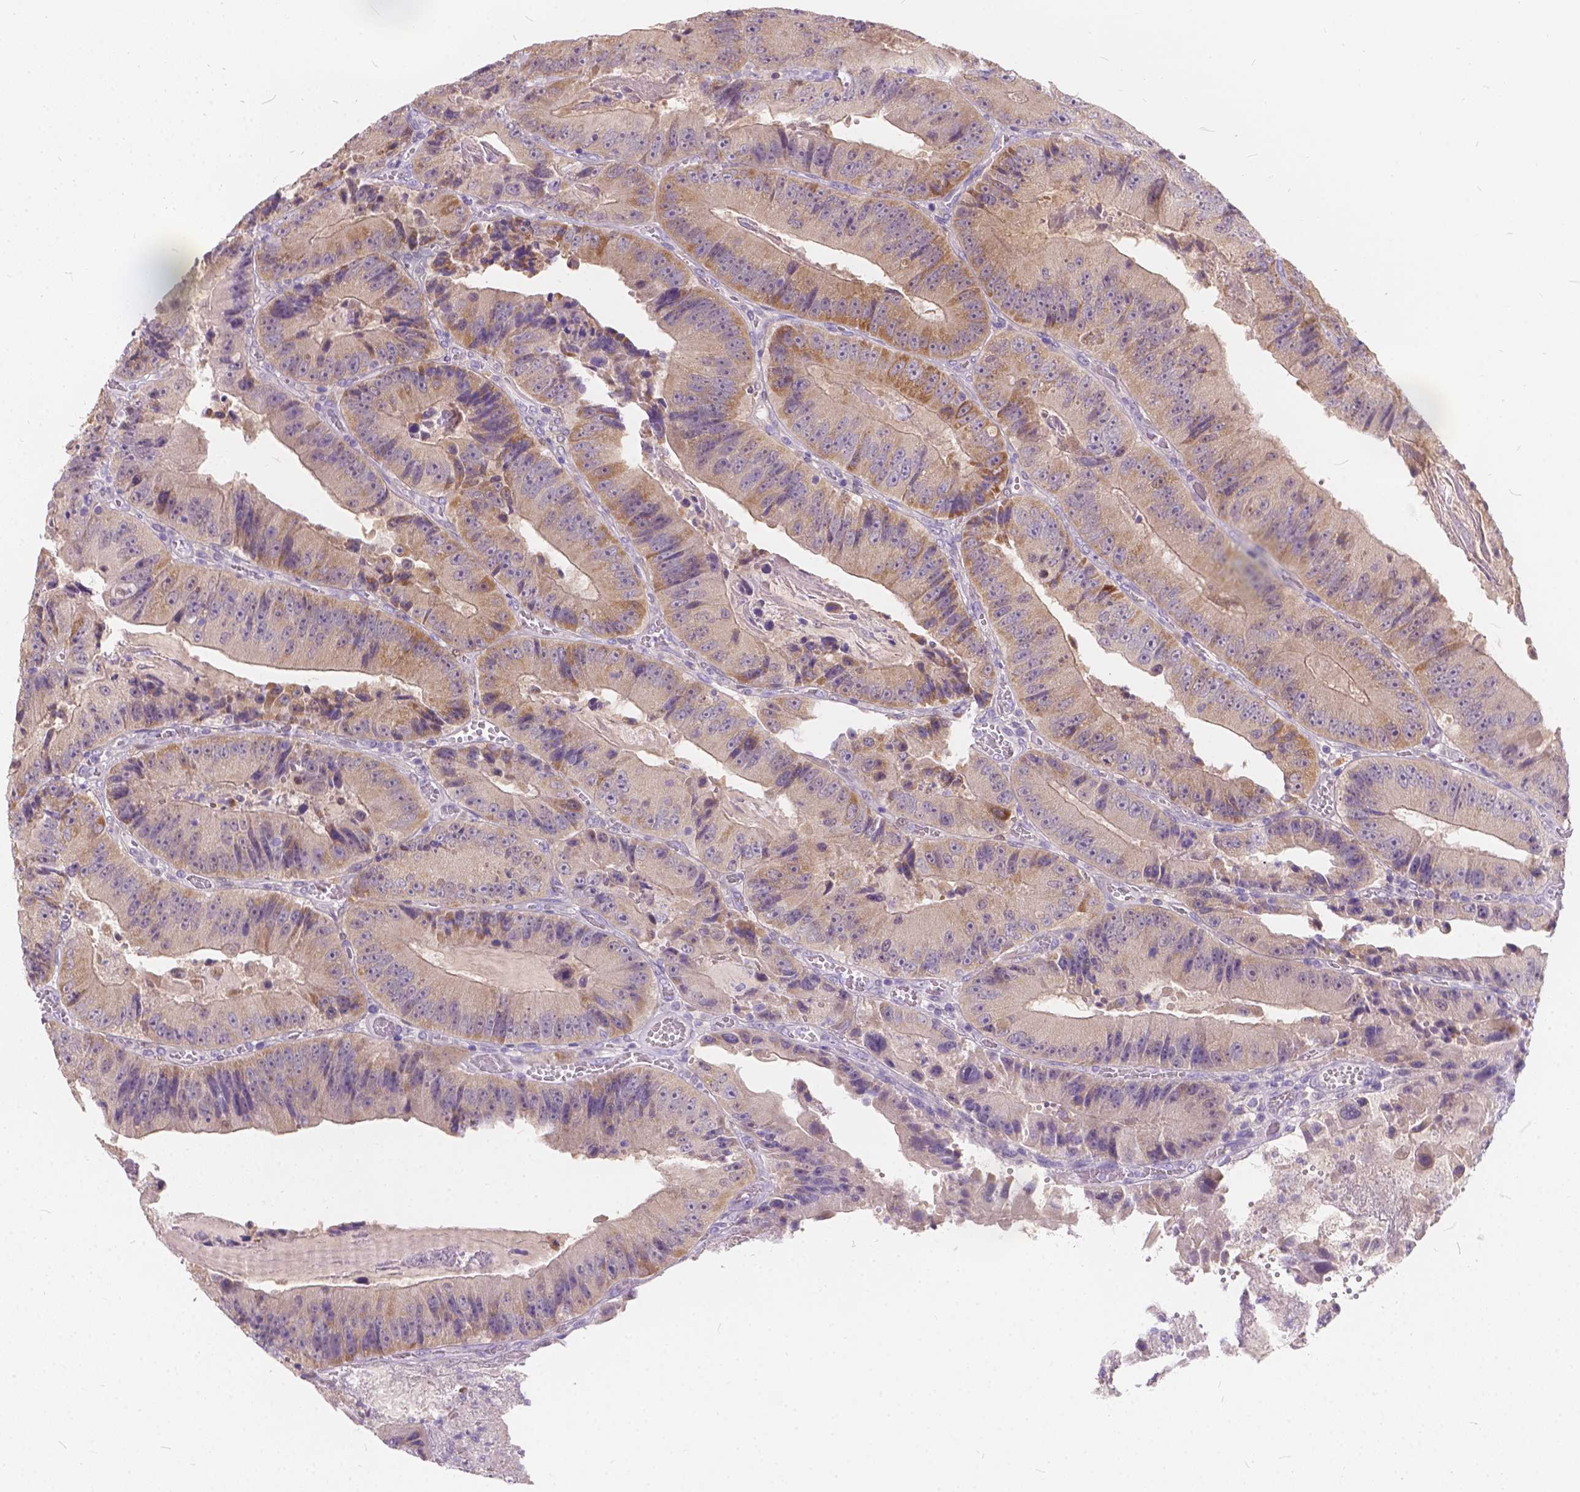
{"staining": {"intensity": "moderate", "quantity": "<25%", "location": "cytoplasmic/membranous"}, "tissue": "colorectal cancer", "cell_type": "Tumor cells", "image_type": "cancer", "snomed": [{"axis": "morphology", "description": "Adenocarcinoma, NOS"}, {"axis": "topography", "description": "Colon"}], "caption": "Immunohistochemical staining of adenocarcinoma (colorectal) shows low levels of moderate cytoplasmic/membranous protein staining in approximately <25% of tumor cells.", "gene": "PEX11G", "patient": {"sex": "female", "age": 86}}